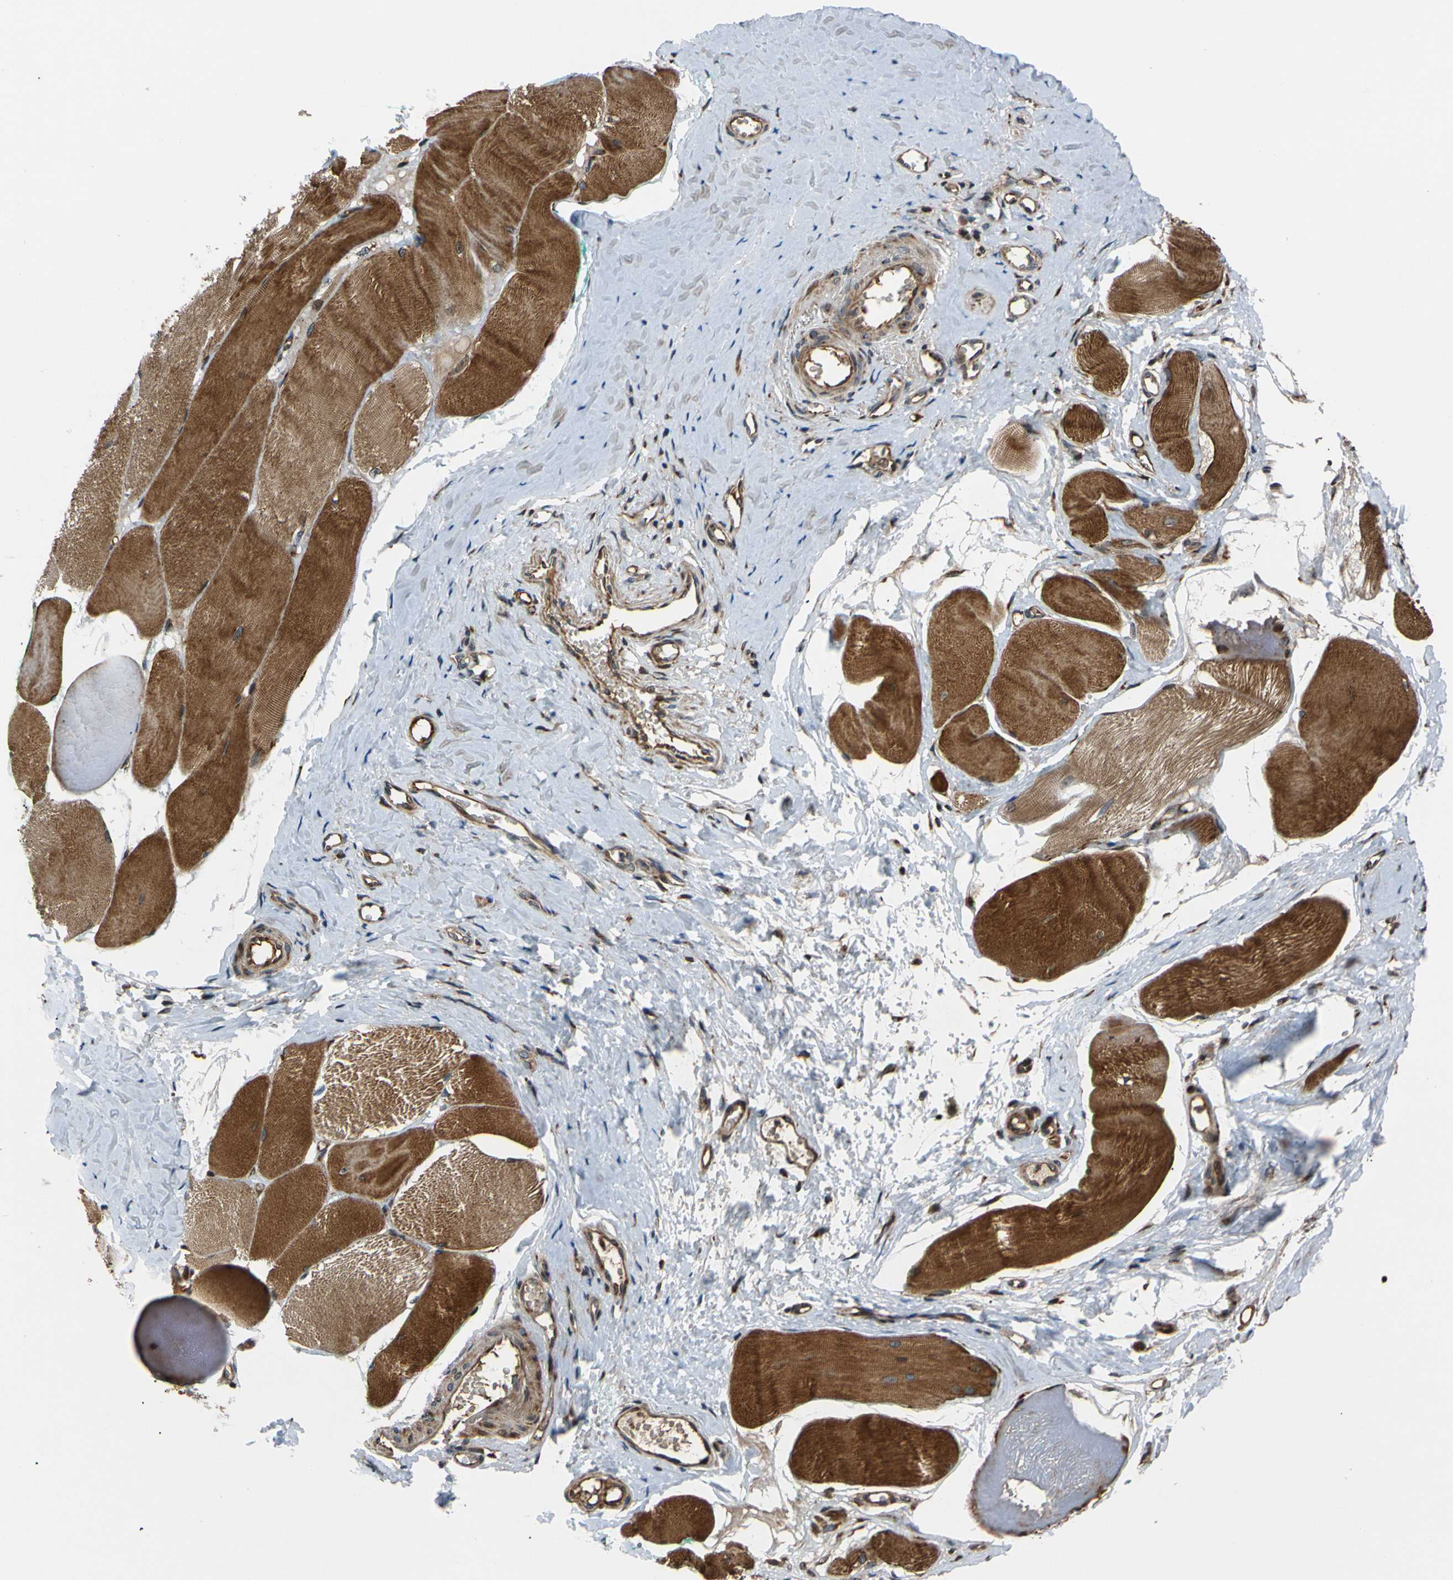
{"staining": {"intensity": "strong", "quantity": ">75%", "location": "cytoplasmic/membranous"}, "tissue": "skeletal muscle", "cell_type": "Myocytes", "image_type": "normal", "snomed": [{"axis": "morphology", "description": "Normal tissue, NOS"}, {"axis": "morphology", "description": "Squamous cell carcinoma, NOS"}, {"axis": "topography", "description": "Skeletal muscle"}], "caption": "A histopathology image of skeletal muscle stained for a protein displays strong cytoplasmic/membranous brown staining in myocytes. (Brightfield microscopy of DAB IHC at high magnification).", "gene": "AKAP9", "patient": {"sex": "male", "age": 51}}